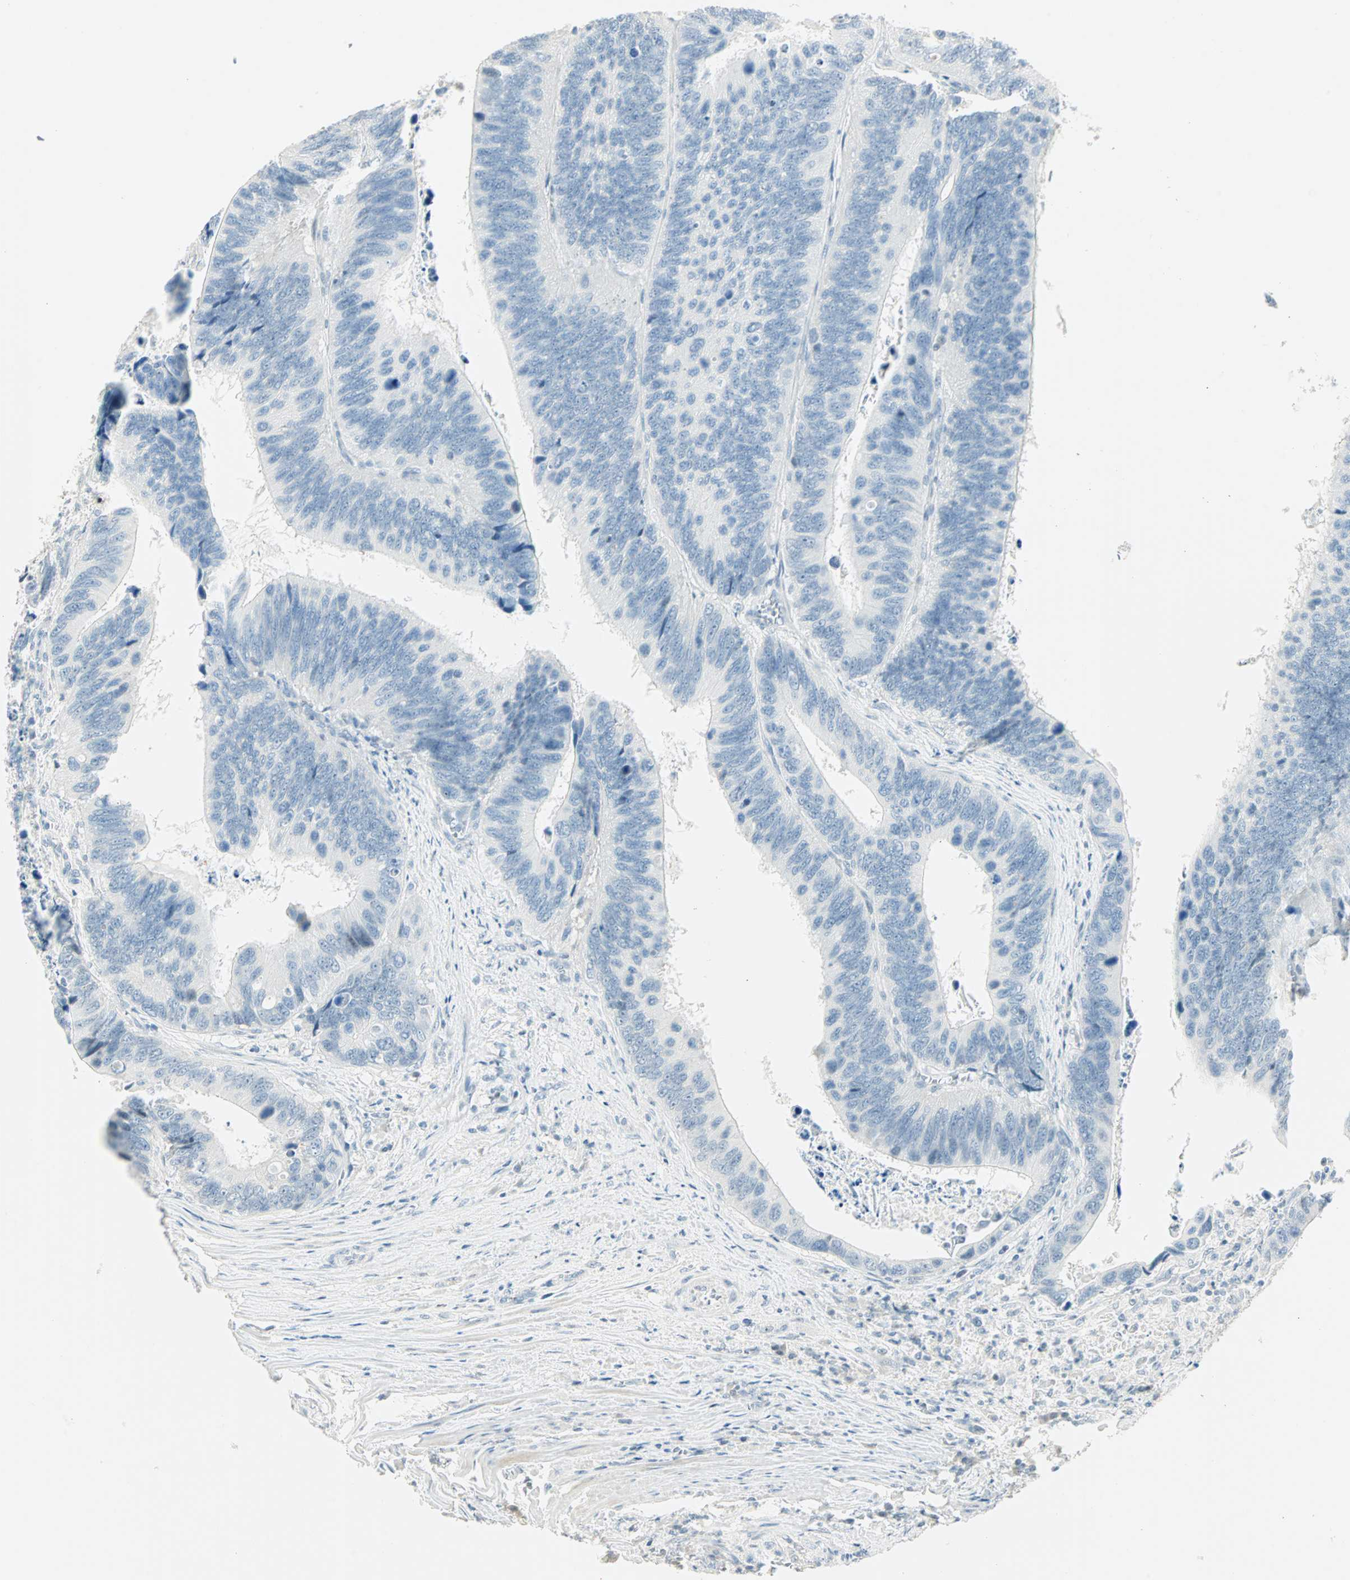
{"staining": {"intensity": "weak", "quantity": "<25%", "location": "nuclear"}, "tissue": "colorectal cancer", "cell_type": "Tumor cells", "image_type": "cancer", "snomed": [{"axis": "morphology", "description": "Adenocarcinoma, NOS"}, {"axis": "topography", "description": "Colon"}], "caption": "This is an IHC image of colorectal cancer. There is no staining in tumor cells.", "gene": "SMAD3", "patient": {"sex": "male", "age": 72}}